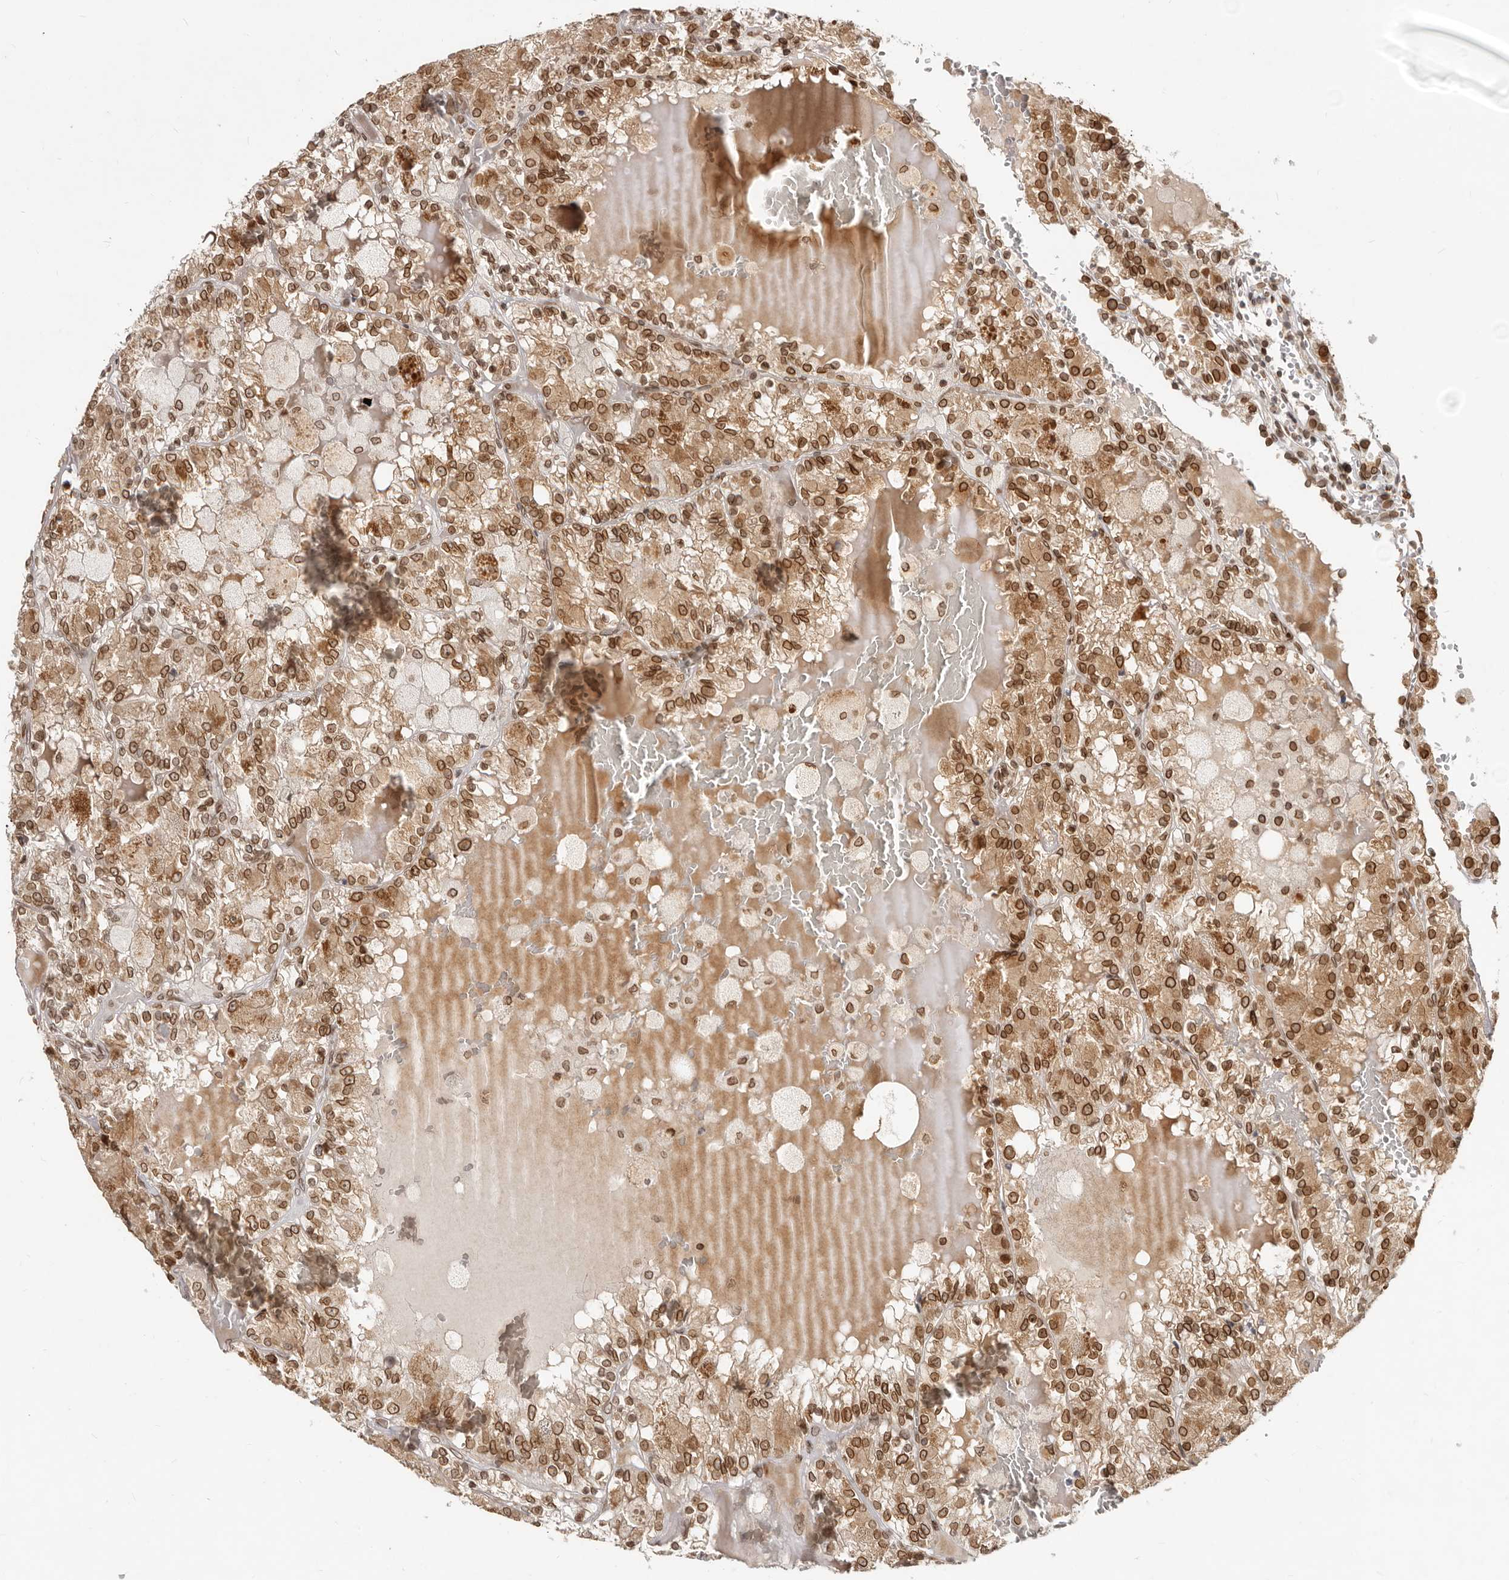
{"staining": {"intensity": "moderate", "quantity": ">75%", "location": "cytoplasmic/membranous,nuclear"}, "tissue": "renal cancer", "cell_type": "Tumor cells", "image_type": "cancer", "snomed": [{"axis": "morphology", "description": "Adenocarcinoma, NOS"}, {"axis": "topography", "description": "Kidney"}], "caption": "Protein expression analysis of human adenocarcinoma (renal) reveals moderate cytoplasmic/membranous and nuclear staining in approximately >75% of tumor cells.", "gene": "NUP153", "patient": {"sex": "female", "age": 56}}